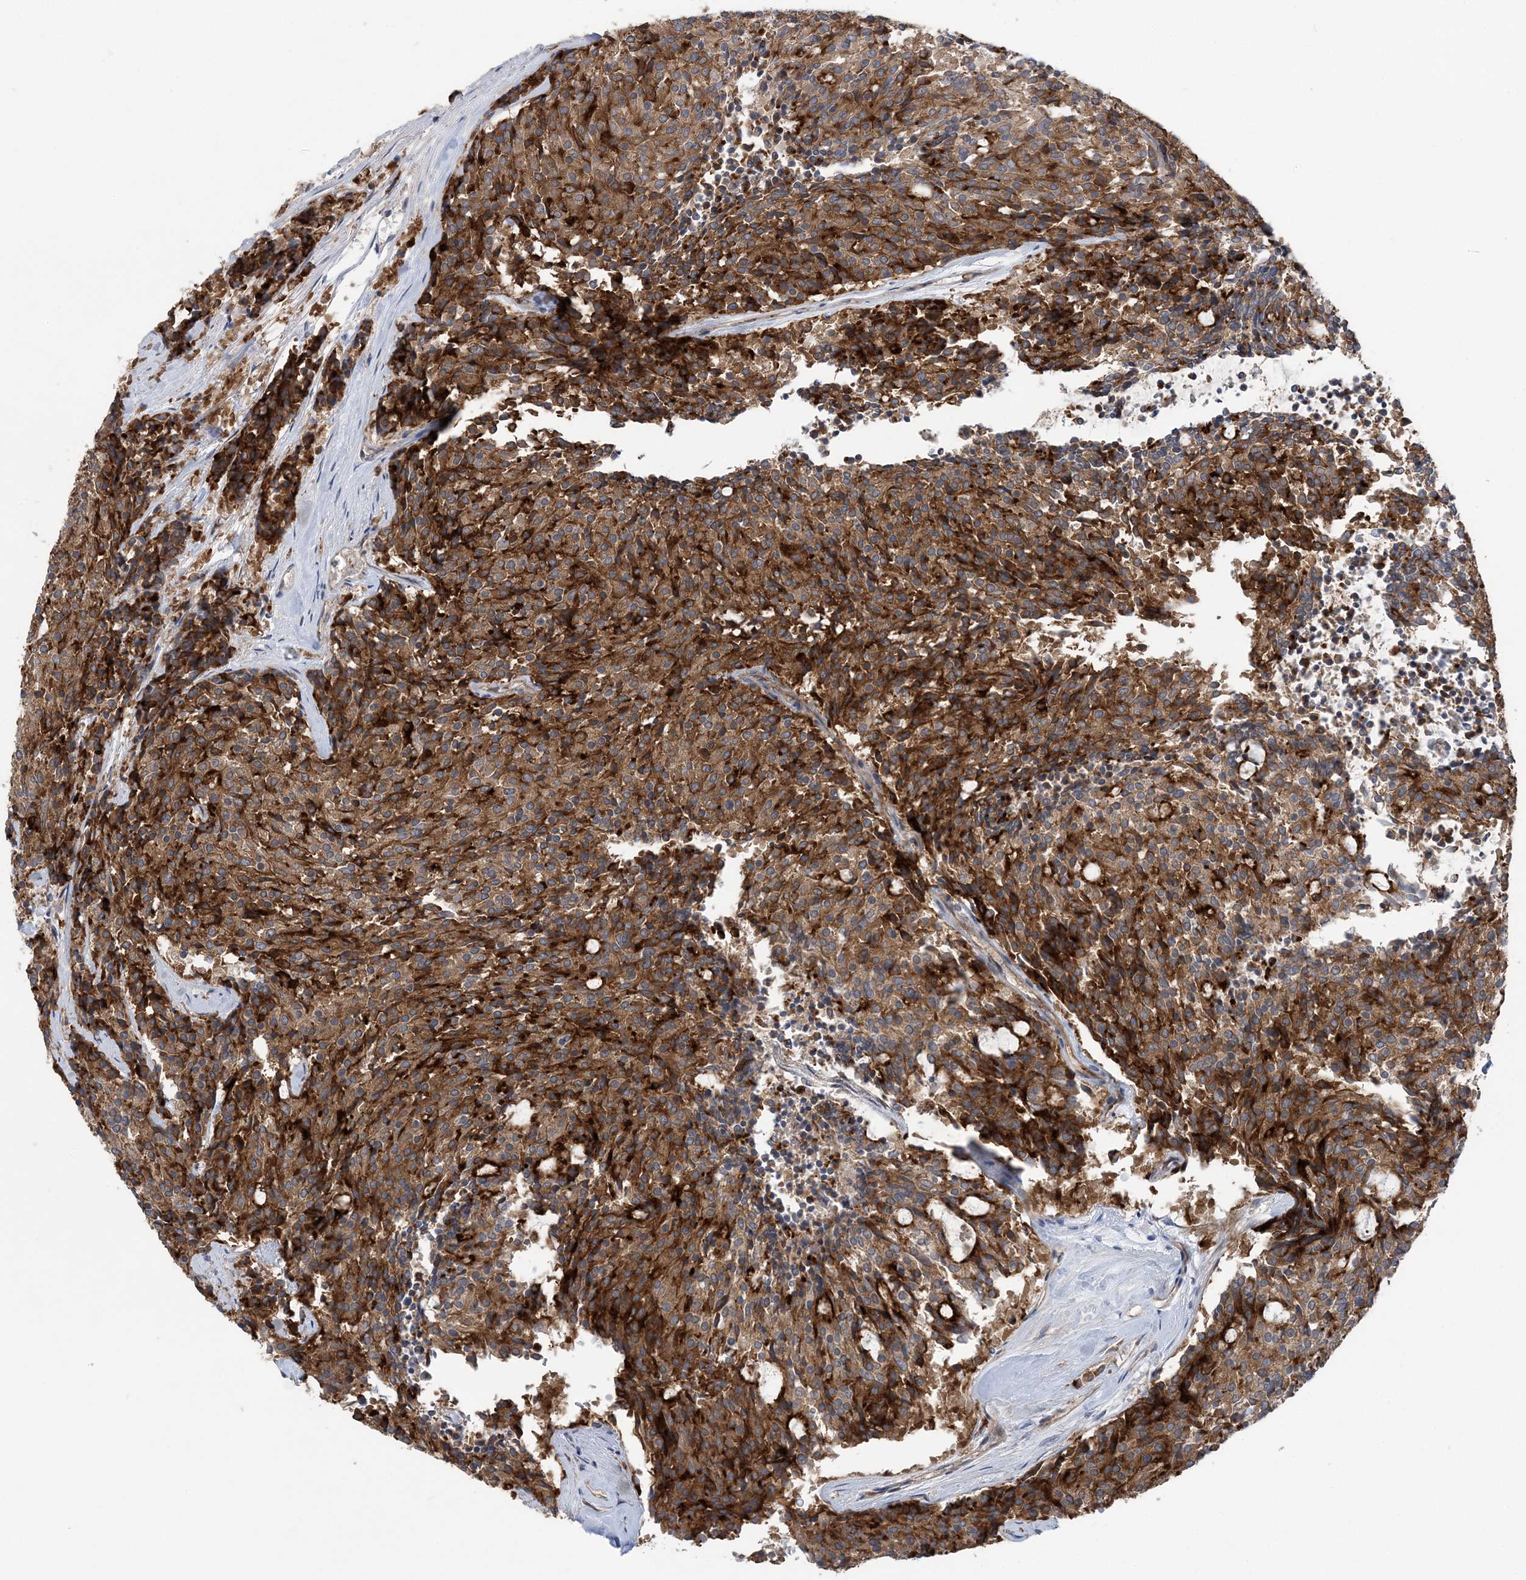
{"staining": {"intensity": "strong", "quantity": "25%-75%", "location": "cytoplasmic/membranous"}, "tissue": "carcinoid", "cell_type": "Tumor cells", "image_type": "cancer", "snomed": [{"axis": "morphology", "description": "Carcinoid, malignant, NOS"}, {"axis": "topography", "description": "Pancreas"}], "caption": "A brown stain shows strong cytoplasmic/membranous expression of a protein in carcinoid (malignant) tumor cells. Immunohistochemistry (ihc) stains the protein in brown and the nuclei are stained blue.", "gene": "PTTG1IP", "patient": {"sex": "female", "age": 54}}